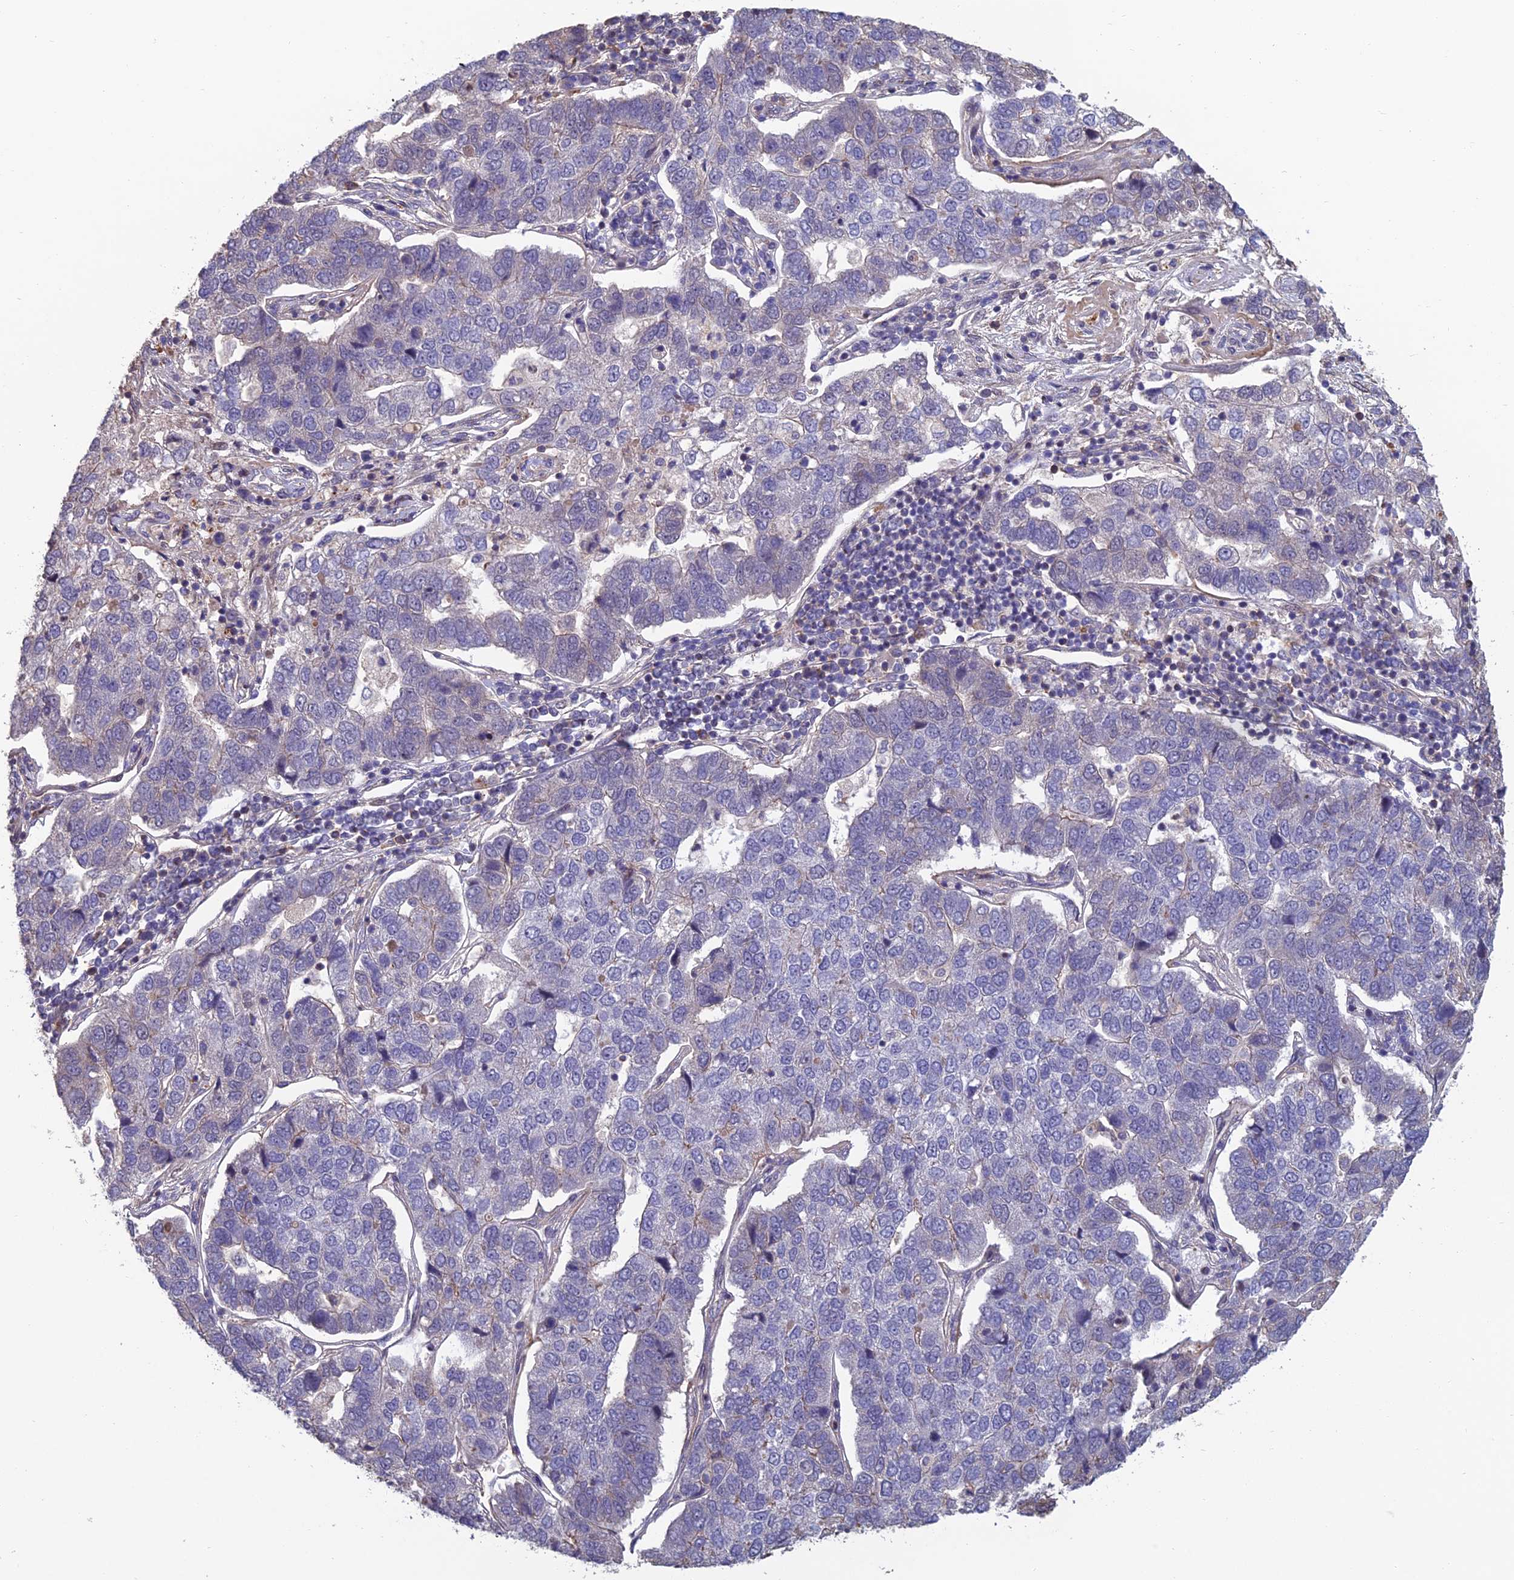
{"staining": {"intensity": "negative", "quantity": "none", "location": "none"}, "tissue": "pancreatic cancer", "cell_type": "Tumor cells", "image_type": "cancer", "snomed": [{"axis": "morphology", "description": "Adenocarcinoma, NOS"}, {"axis": "topography", "description": "Pancreas"}], "caption": "A micrograph of adenocarcinoma (pancreatic) stained for a protein displays no brown staining in tumor cells.", "gene": "CCDC183", "patient": {"sex": "female", "age": 61}}